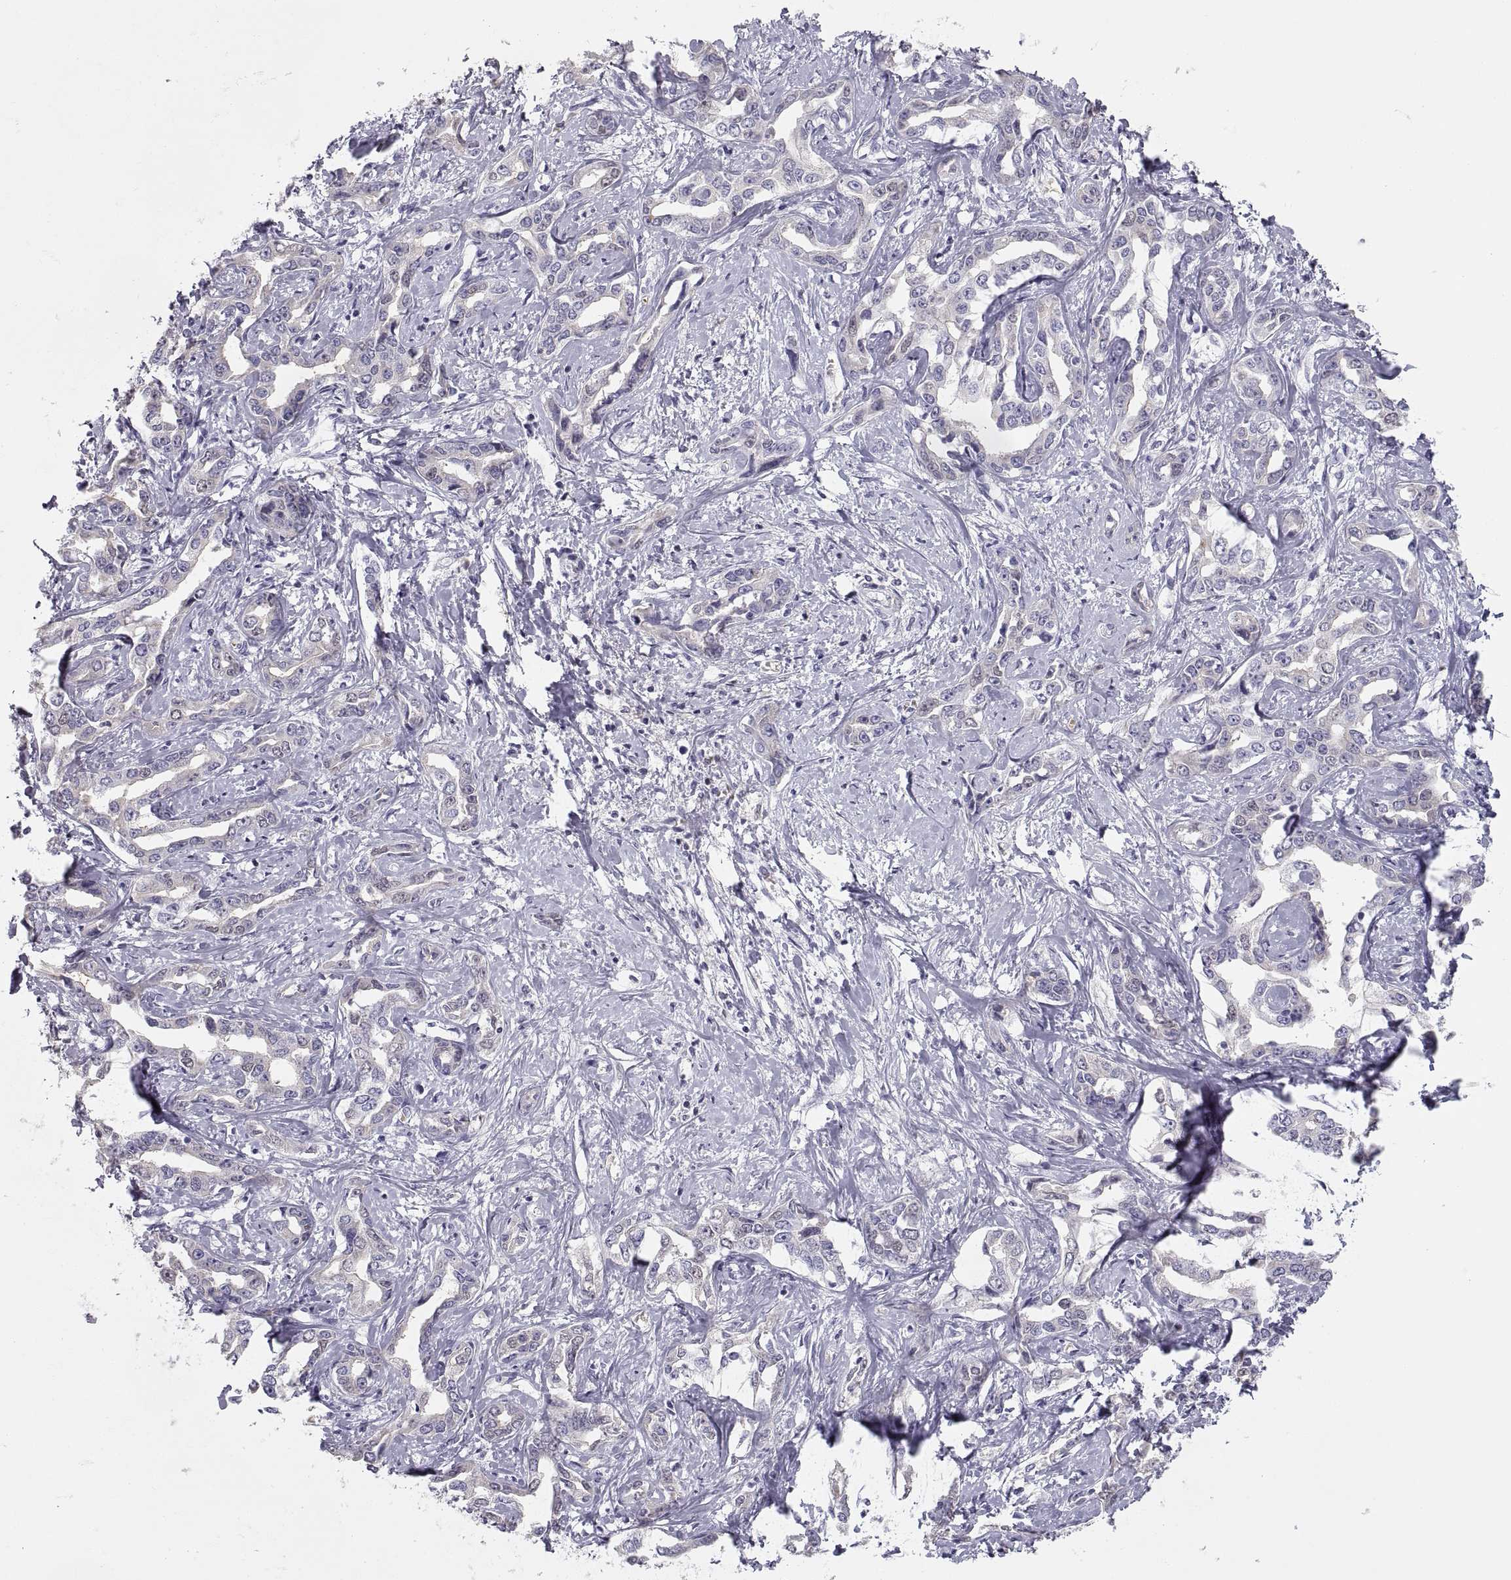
{"staining": {"intensity": "negative", "quantity": "none", "location": "none"}, "tissue": "liver cancer", "cell_type": "Tumor cells", "image_type": "cancer", "snomed": [{"axis": "morphology", "description": "Cholangiocarcinoma"}, {"axis": "topography", "description": "Liver"}], "caption": "Immunohistochemical staining of human liver cancer demonstrates no significant staining in tumor cells. The staining is performed using DAB brown chromogen with nuclei counter-stained in using hematoxylin.", "gene": "MAGEB2", "patient": {"sex": "male", "age": 59}}